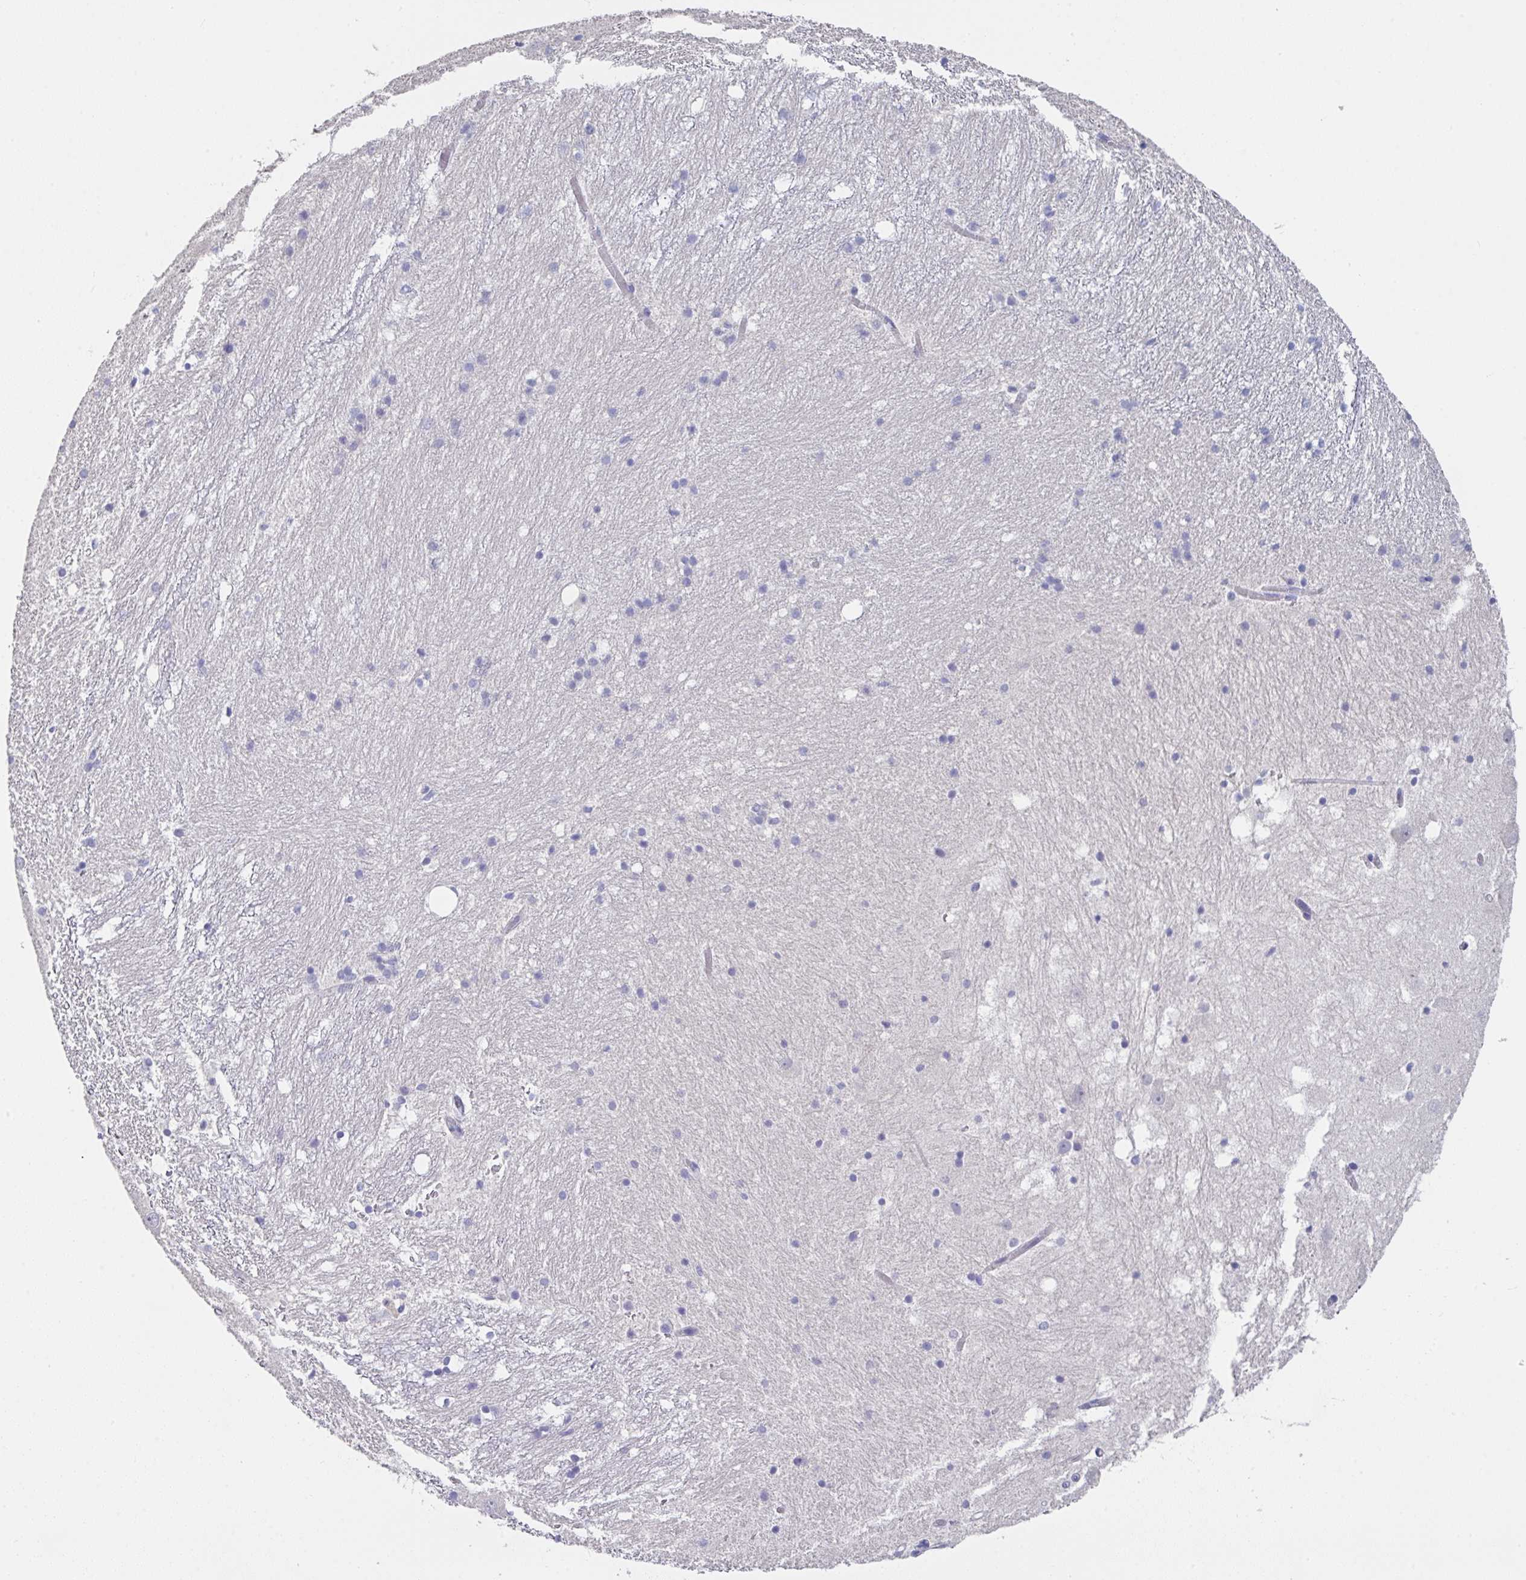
{"staining": {"intensity": "negative", "quantity": "none", "location": "none"}, "tissue": "hippocampus", "cell_type": "Glial cells", "image_type": "normal", "snomed": [{"axis": "morphology", "description": "Normal tissue, NOS"}, {"axis": "topography", "description": "Hippocampus"}], "caption": "High power microscopy image of an immunohistochemistry (IHC) photomicrograph of unremarkable hippocampus, revealing no significant positivity in glial cells.", "gene": "FBXO47", "patient": {"sex": "female", "age": 52}}